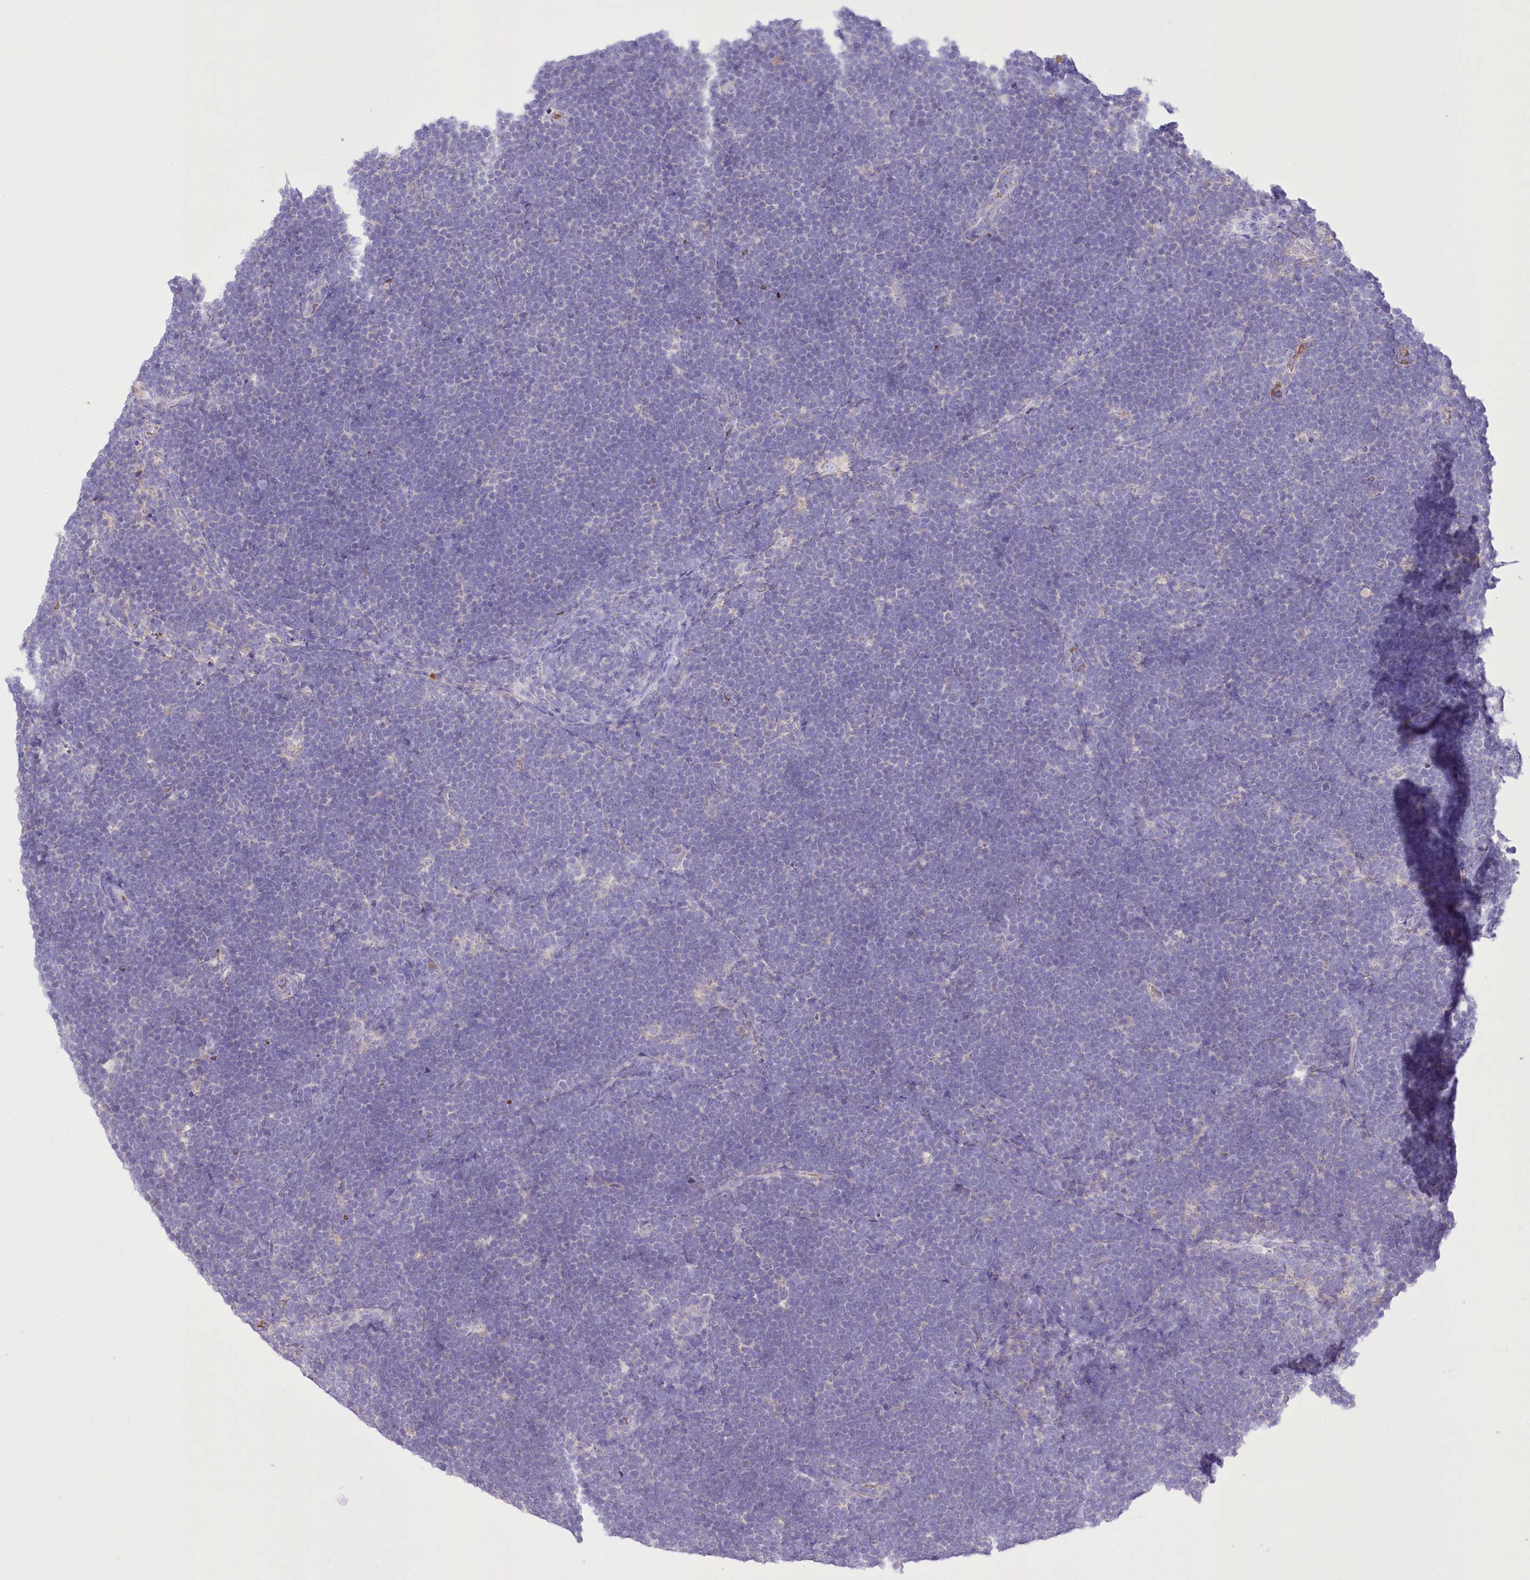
{"staining": {"intensity": "negative", "quantity": "none", "location": "none"}, "tissue": "lymphoma", "cell_type": "Tumor cells", "image_type": "cancer", "snomed": [{"axis": "morphology", "description": "Malignant lymphoma, non-Hodgkin's type, High grade"}, {"axis": "topography", "description": "Lymph node"}], "caption": "DAB (3,3'-diaminobenzidine) immunohistochemical staining of lymphoma demonstrates no significant expression in tumor cells.", "gene": "PRSS53", "patient": {"sex": "male", "age": 13}}